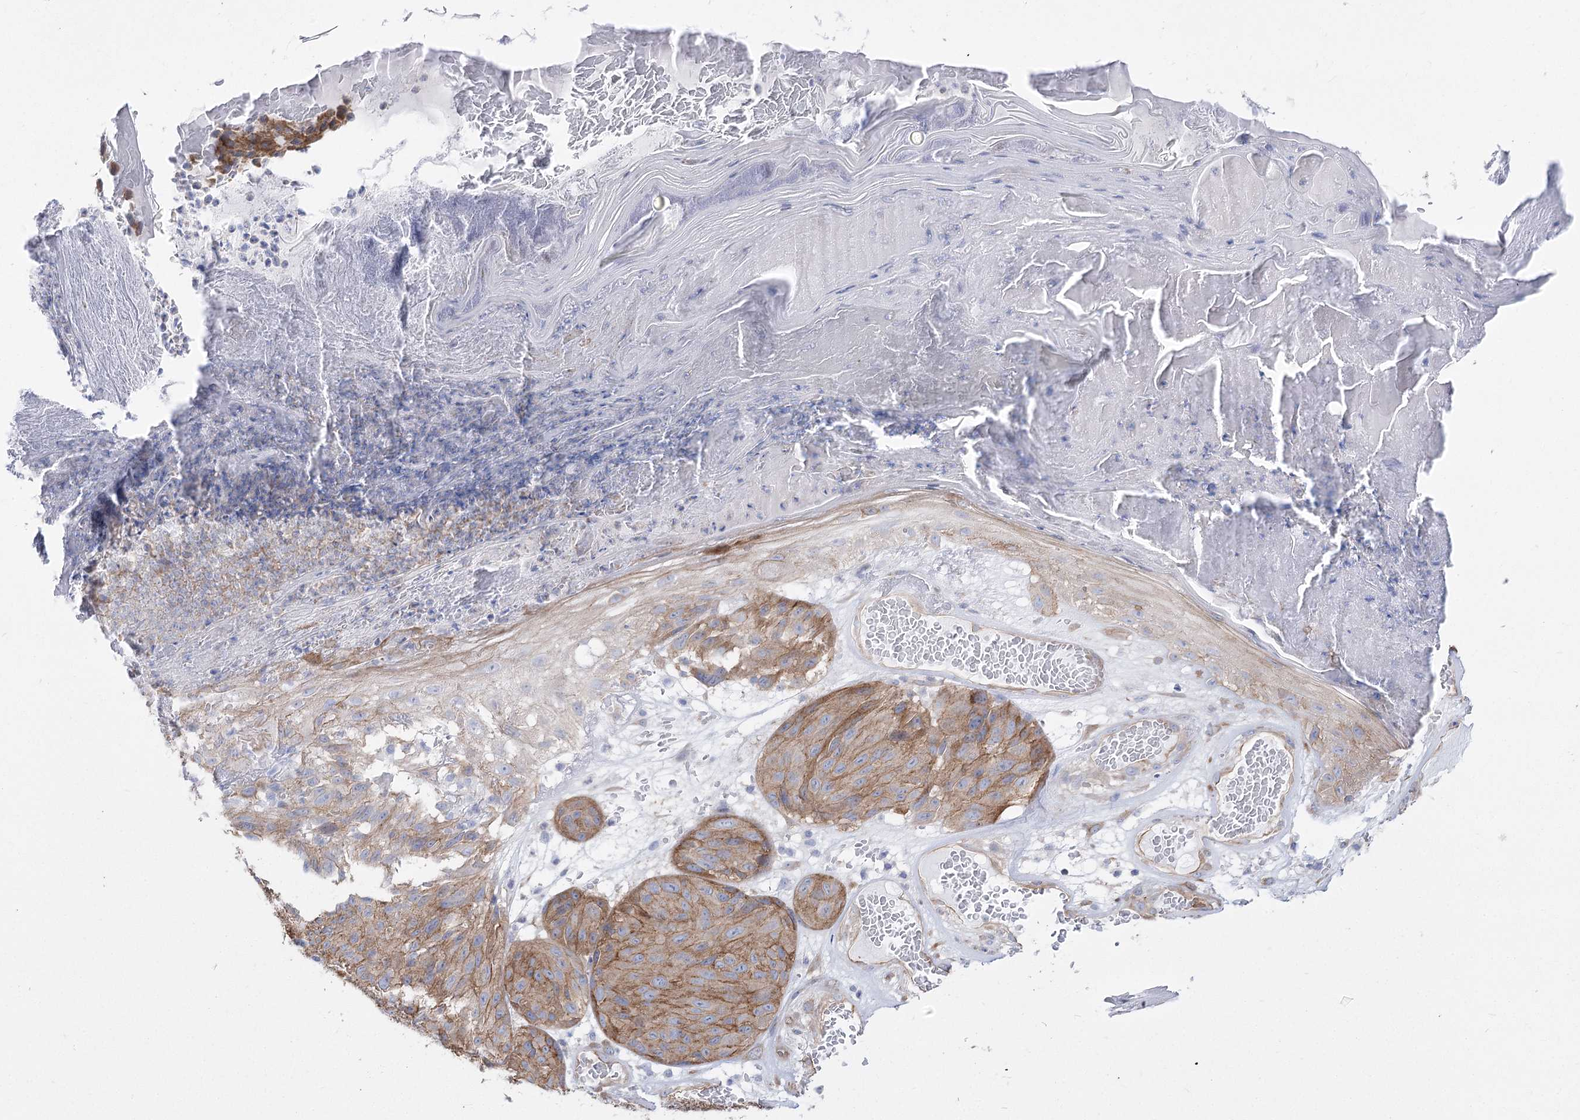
{"staining": {"intensity": "moderate", "quantity": ">75%", "location": "cytoplasmic/membranous"}, "tissue": "melanoma", "cell_type": "Tumor cells", "image_type": "cancer", "snomed": [{"axis": "morphology", "description": "Malignant melanoma, NOS"}, {"axis": "topography", "description": "Skin"}], "caption": "Moderate cytoplasmic/membranous protein positivity is present in about >75% of tumor cells in melanoma.", "gene": "PLEKHA5", "patient": {"sex": "male", "age": 83}}